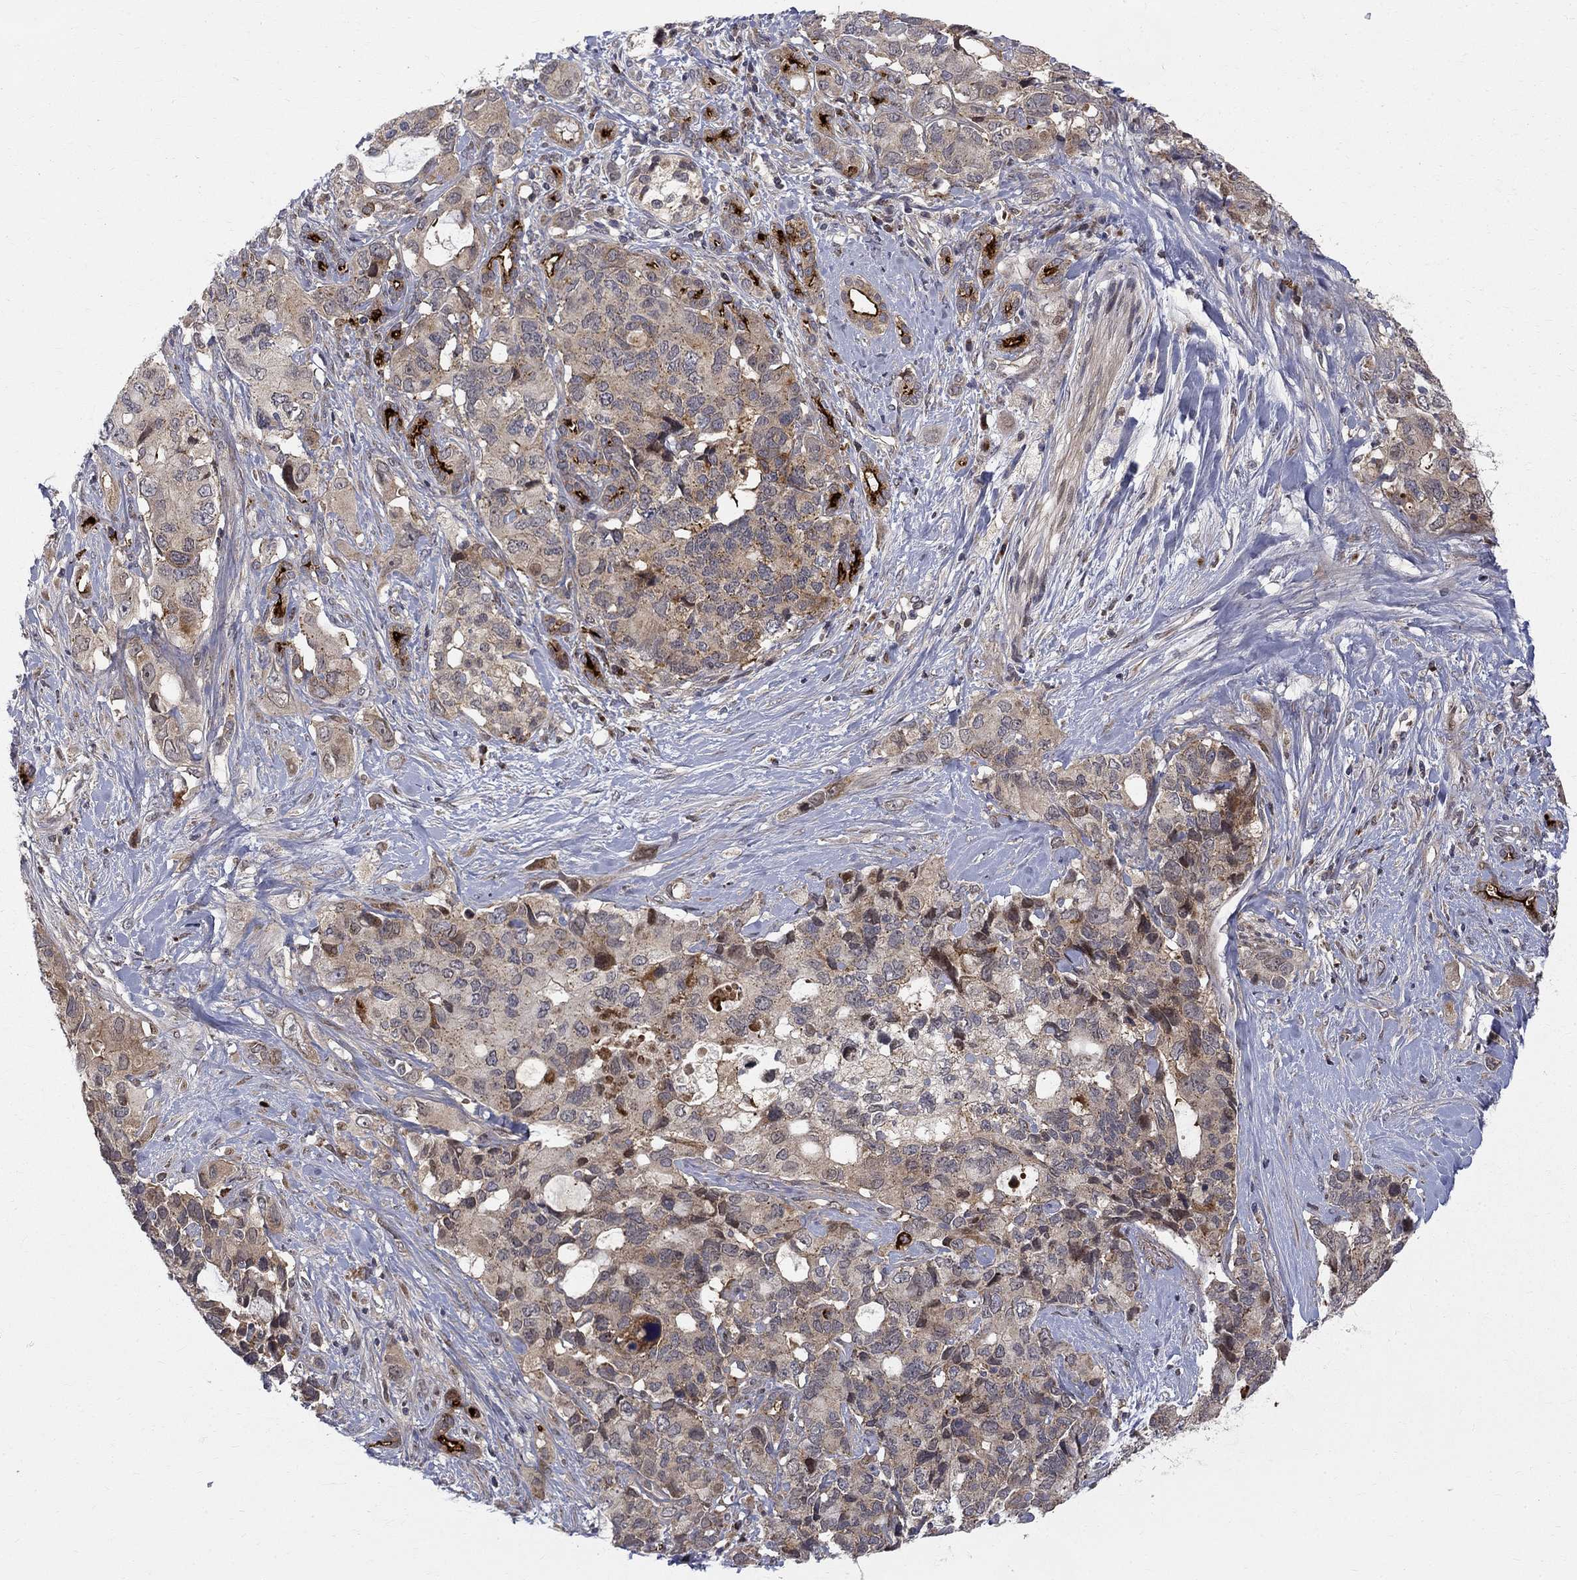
{"staining": {"intensity": "strong", "quantity": "25%-75%", "location": "cytoplasmic/membranous"}, "tissue": "pancreatic cancer", "cell_type": "Tumor cells", "image_type": "cancer", "snomed": [{"axis": "morphology", "description": "Adenocarcinoma, NOS"}, {"axis": "topography", "description": "Pancreas"}], "caption": "Immunohistochemical staining of pancreatic cancer (adenocarcinoma) reveals high levels of strong cytoplasmic/membranous positivity in about 25%-75% of tumor cells.", "gene": "WDR19", "patient": {"sex": "female", "age": 56}}